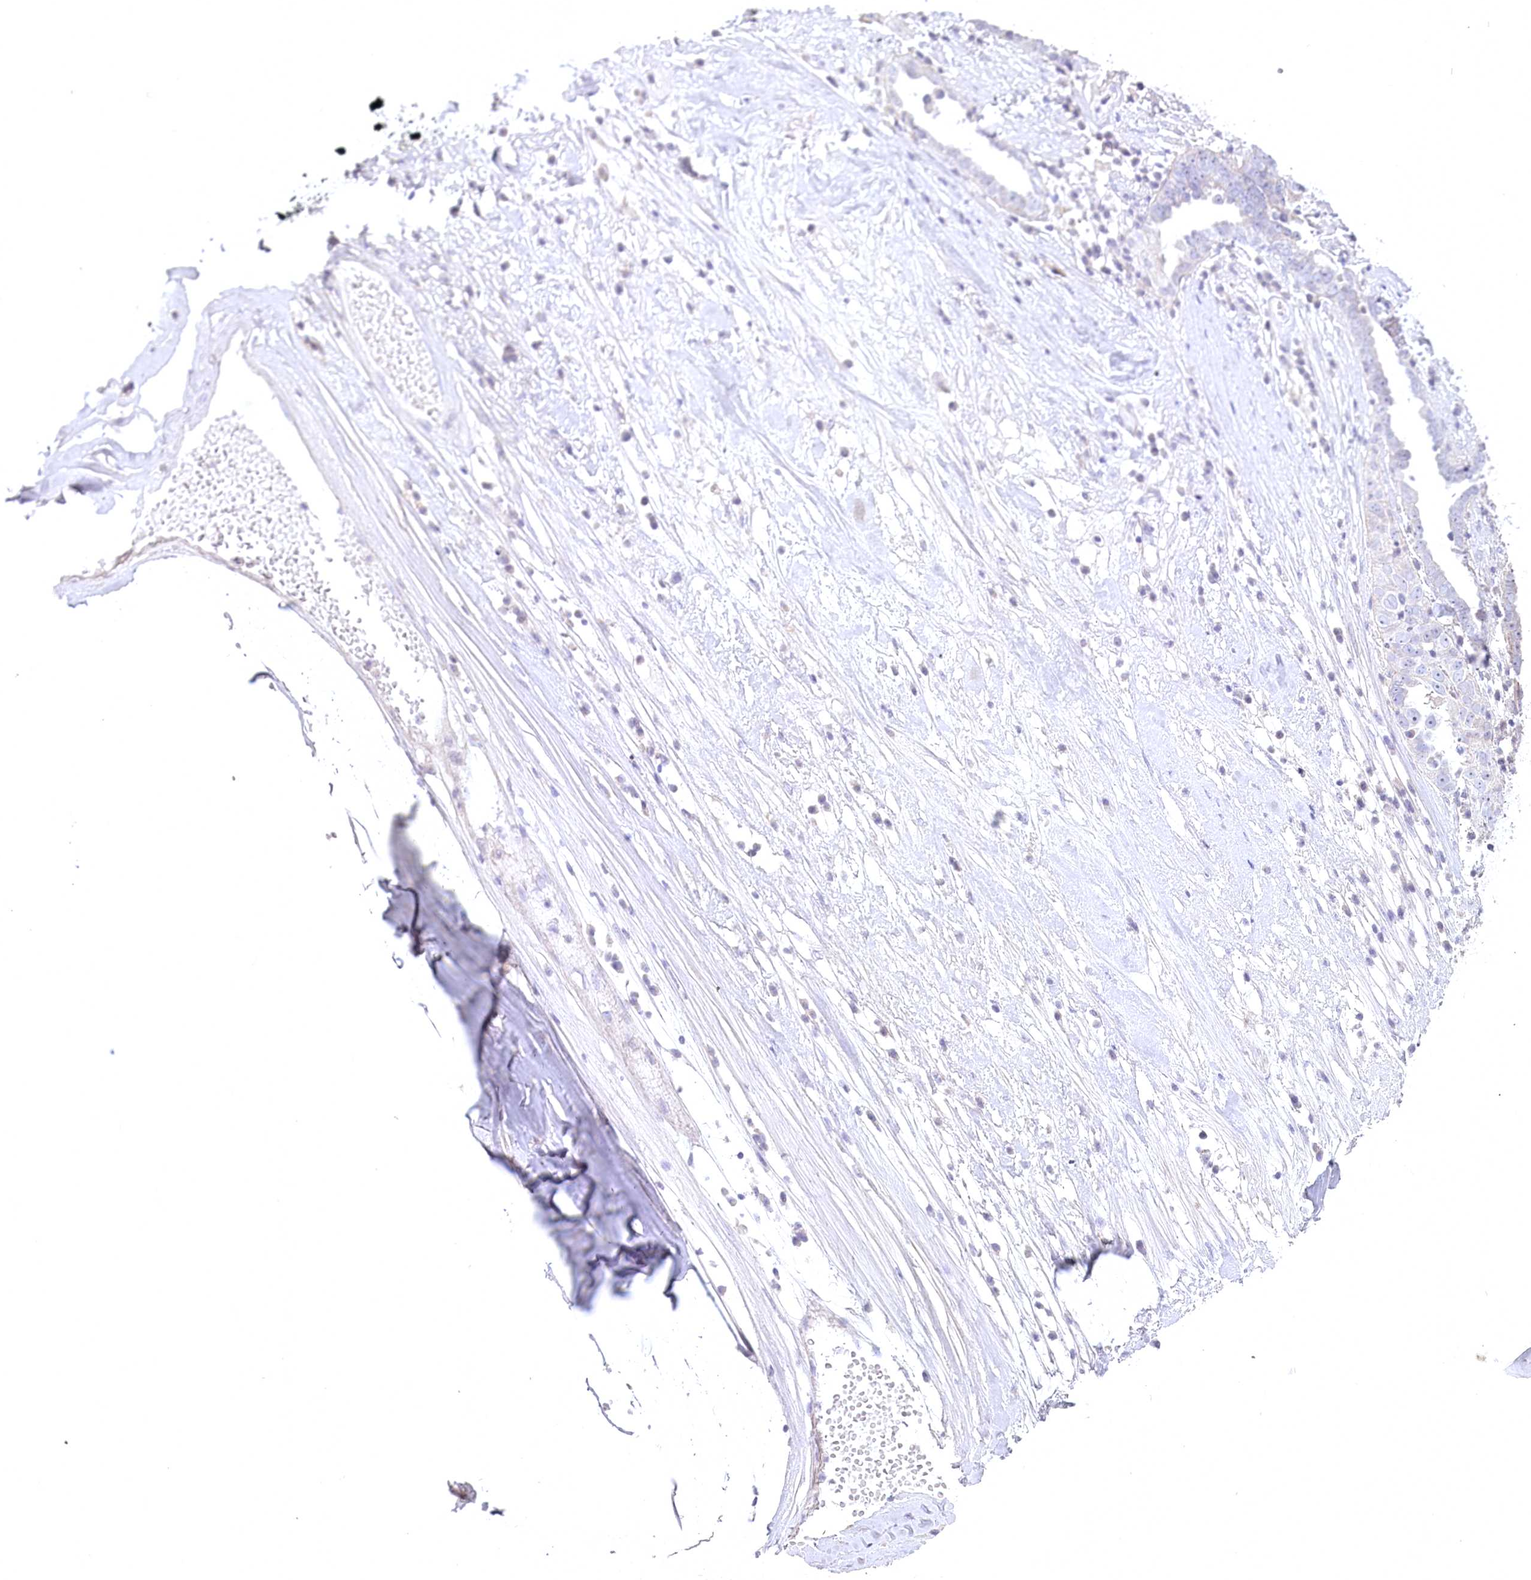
{"staining": {"intensity": "negative", "quantity": "none", "location": "none"}, "tissue": "ovarian cancer", "cell_type": "Tumor cells", "image_type": "cancer", "snomed": [{"axis": "morphology", "description": "Carcinoma, endometroid"}, {"axis": "topography", "description": "Ovary"}], "caption": "Immunohistochemical staining of ovarian endometroid carcinoma exhibits no significant positivity in tumor cells.", "gene": "USP11", "patient": {"sex": "female", "age": 62}}